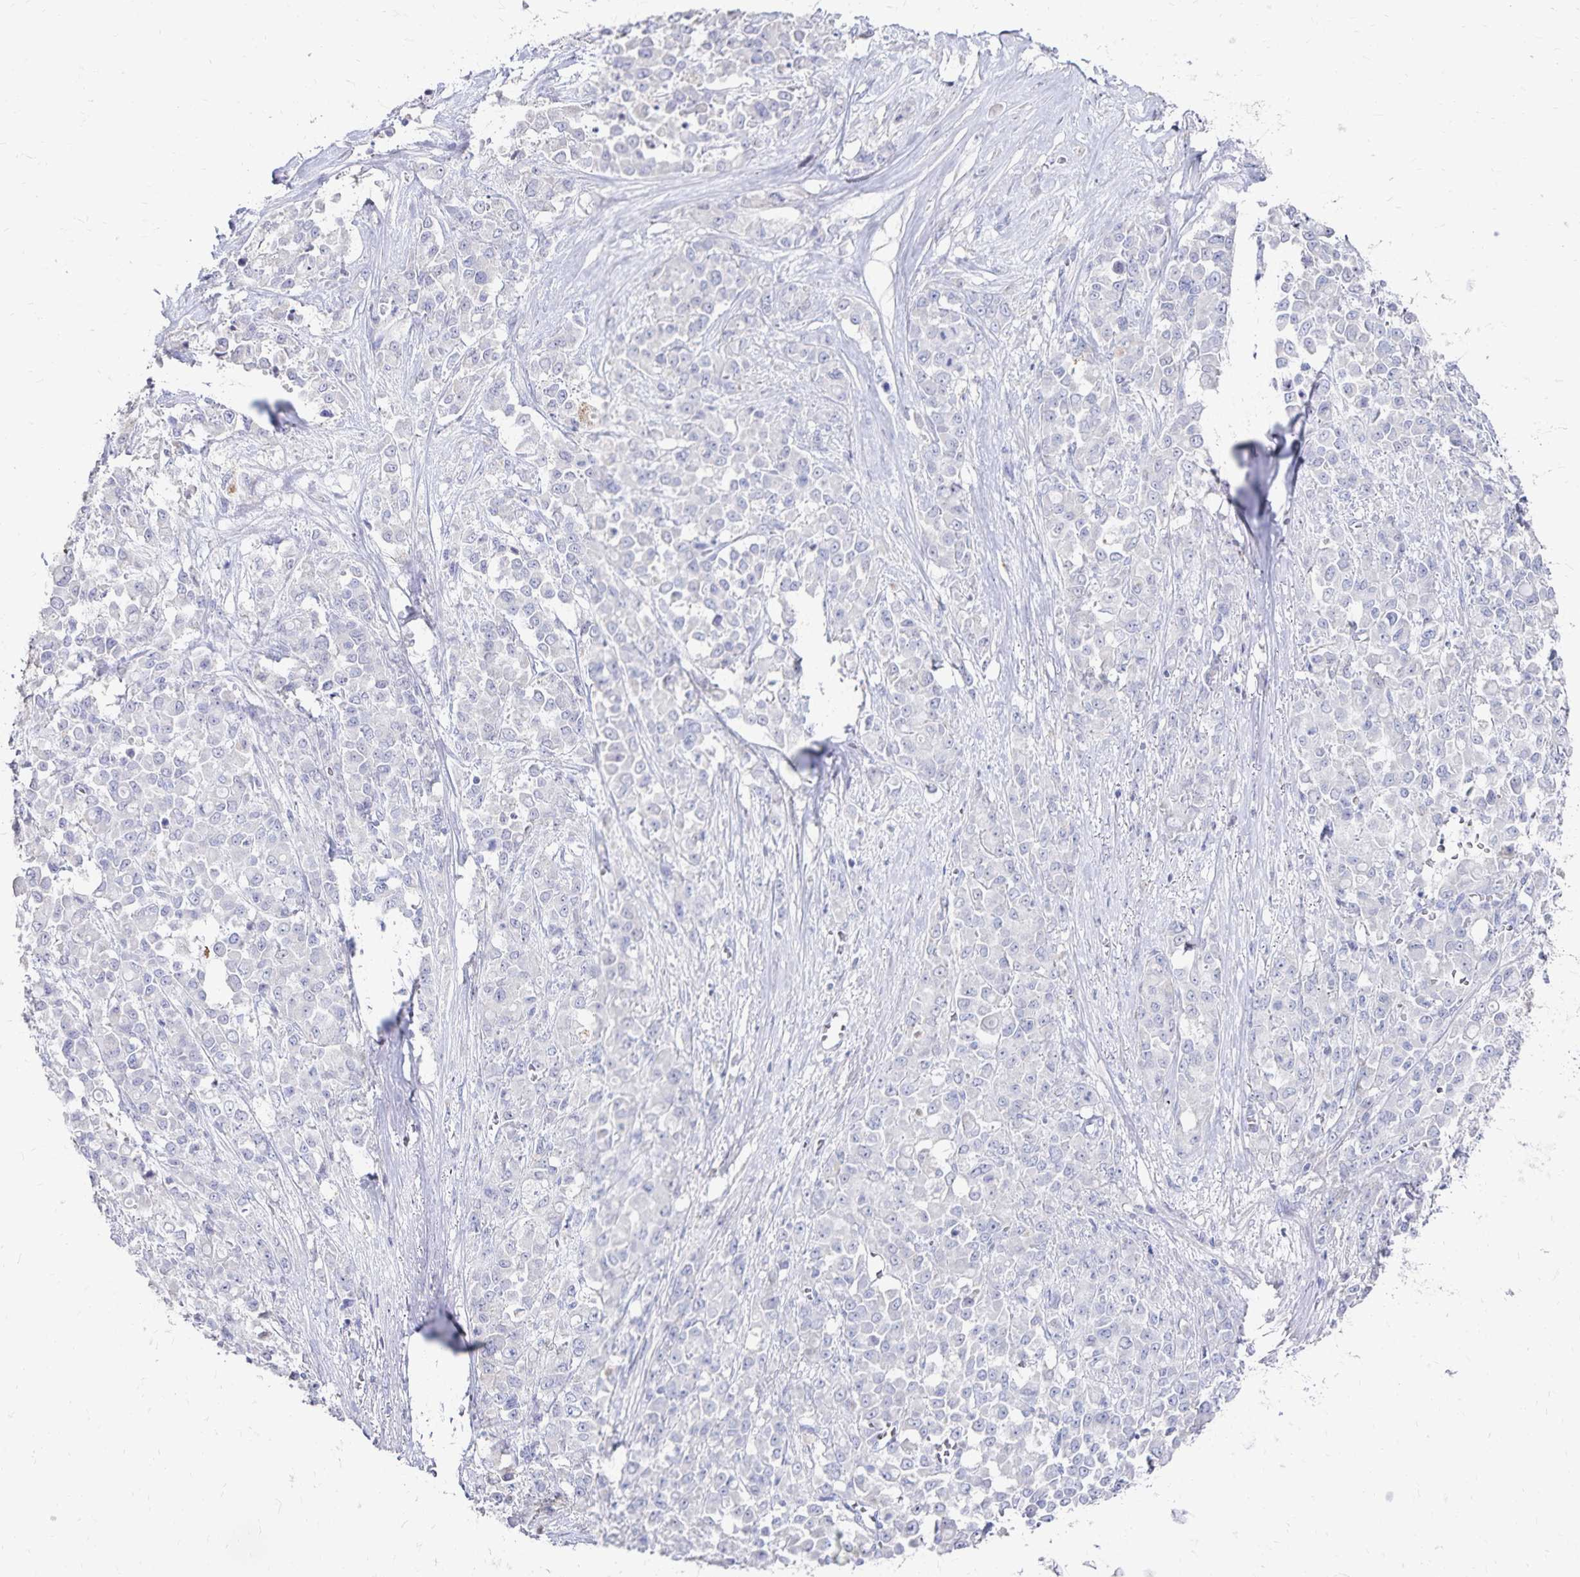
{"staining": {"intensity": "negative", "quantity": "none", "location": "none"}, "tissue": "stomach cancer", "cell_type": "Tumor cells", "image_type": "cancer", "snomed": [{"axis": "morphology", "description": "Adenocarcinoma, NOS"}, {"axis": "topography", "description": "Stomach"}], "caption": "Stomach cancer was stained to show a protein in brown. There is no significant expression in tumor cells.", "gene": "PAX5", "patient": {"sex": "female", "age": 76}}